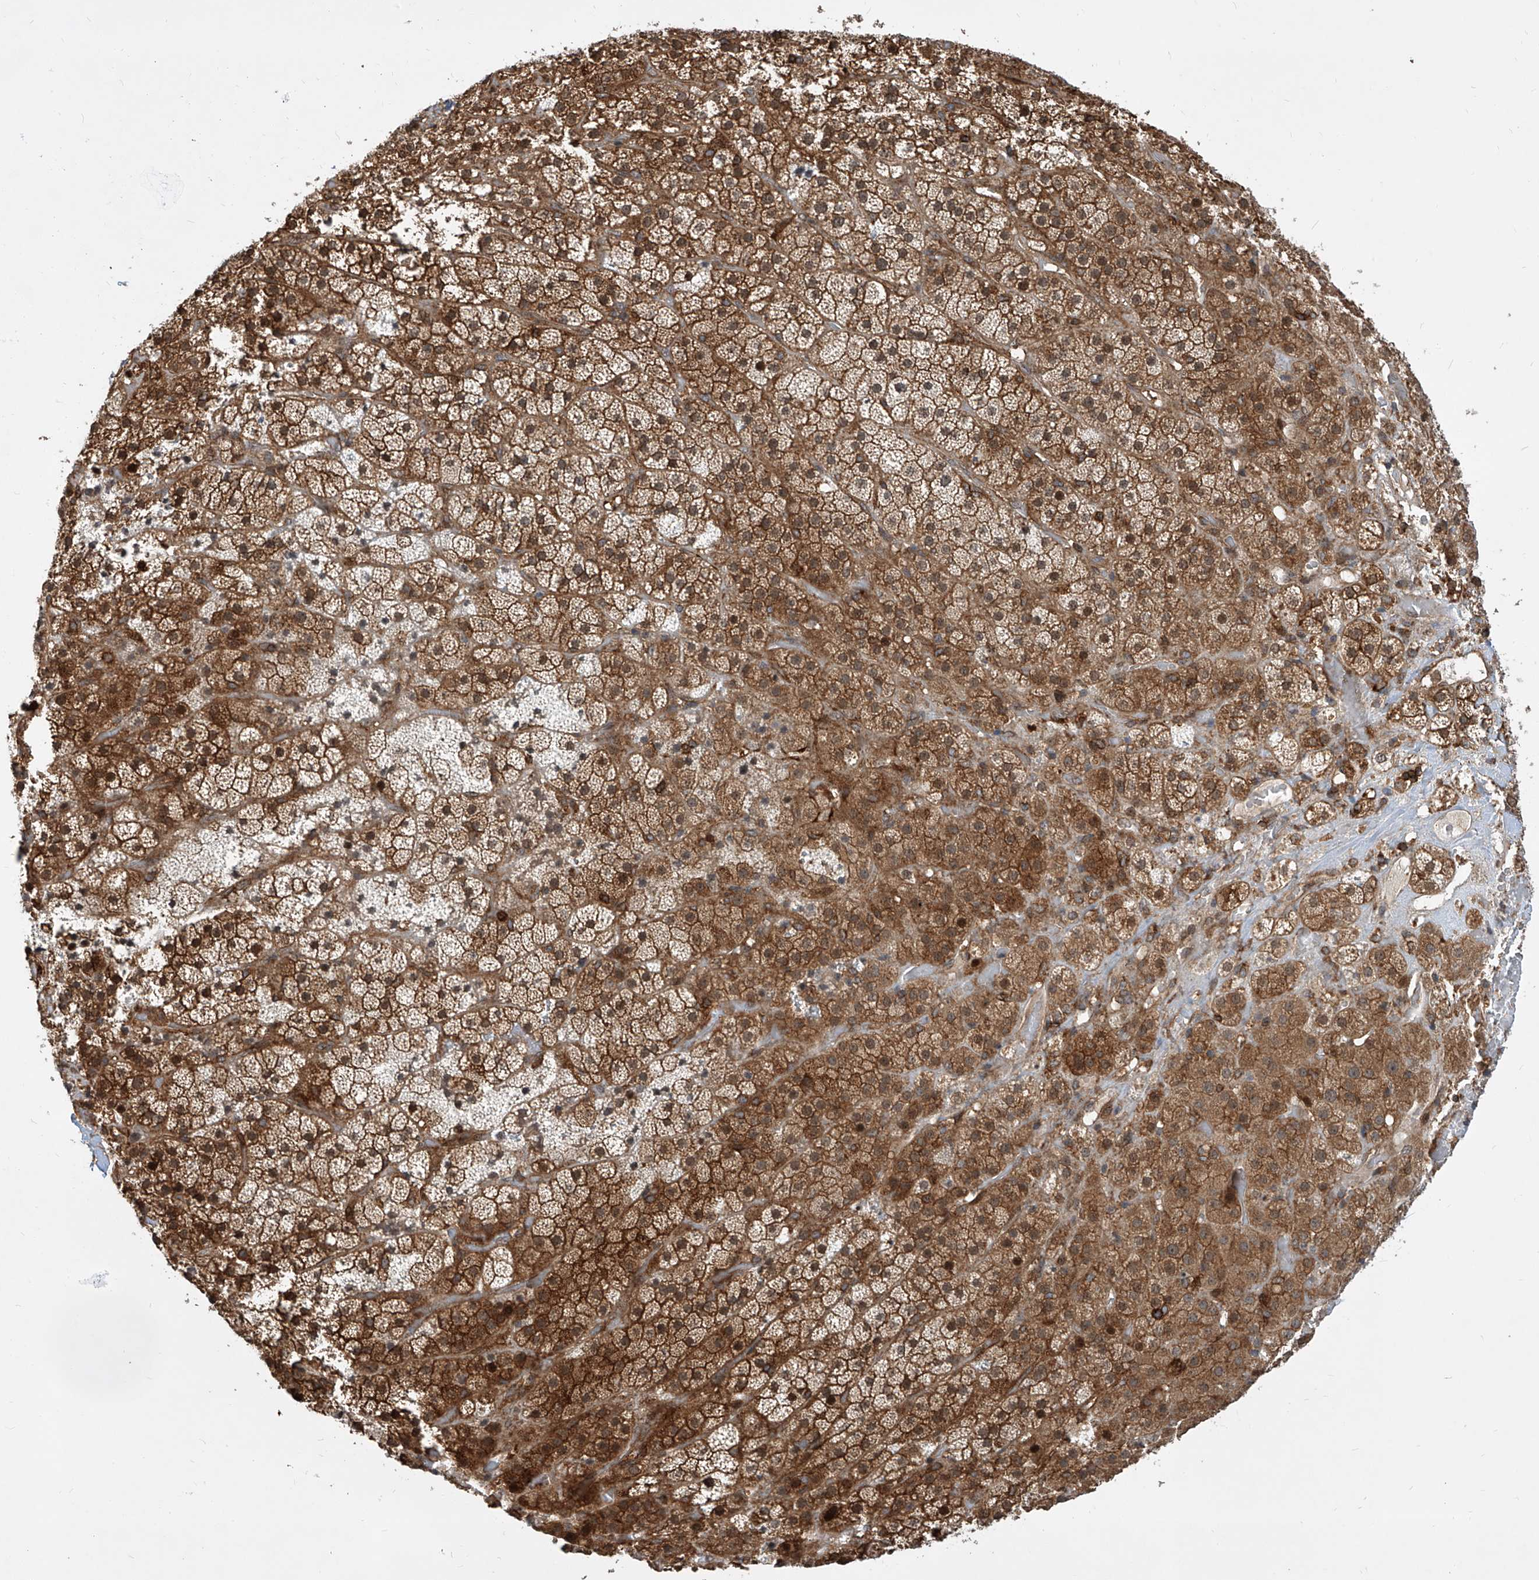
{"staining": {"intensity": "strong", "quantity": ">75%", "location": "cytoplasmic/membranous,nuclear"}, "tissue": "adrenal gland", "cell_type": "Glandular cells", "image_type": "normal", "snomed": [{"axis": "morphology", "description": "Normal tissue, NOS"}, {"axis": "topography", "description": "Adrenal gland"}], "caption": "This is a histology image of immunohistochemistry (IHC) staining of normal adrenal gland, which shows strong staining in the cytoplasmic/membranous,nuclear of glandular cells.", "gene": "MAGED2", "patient": {"sex": "male", "age": 57}}